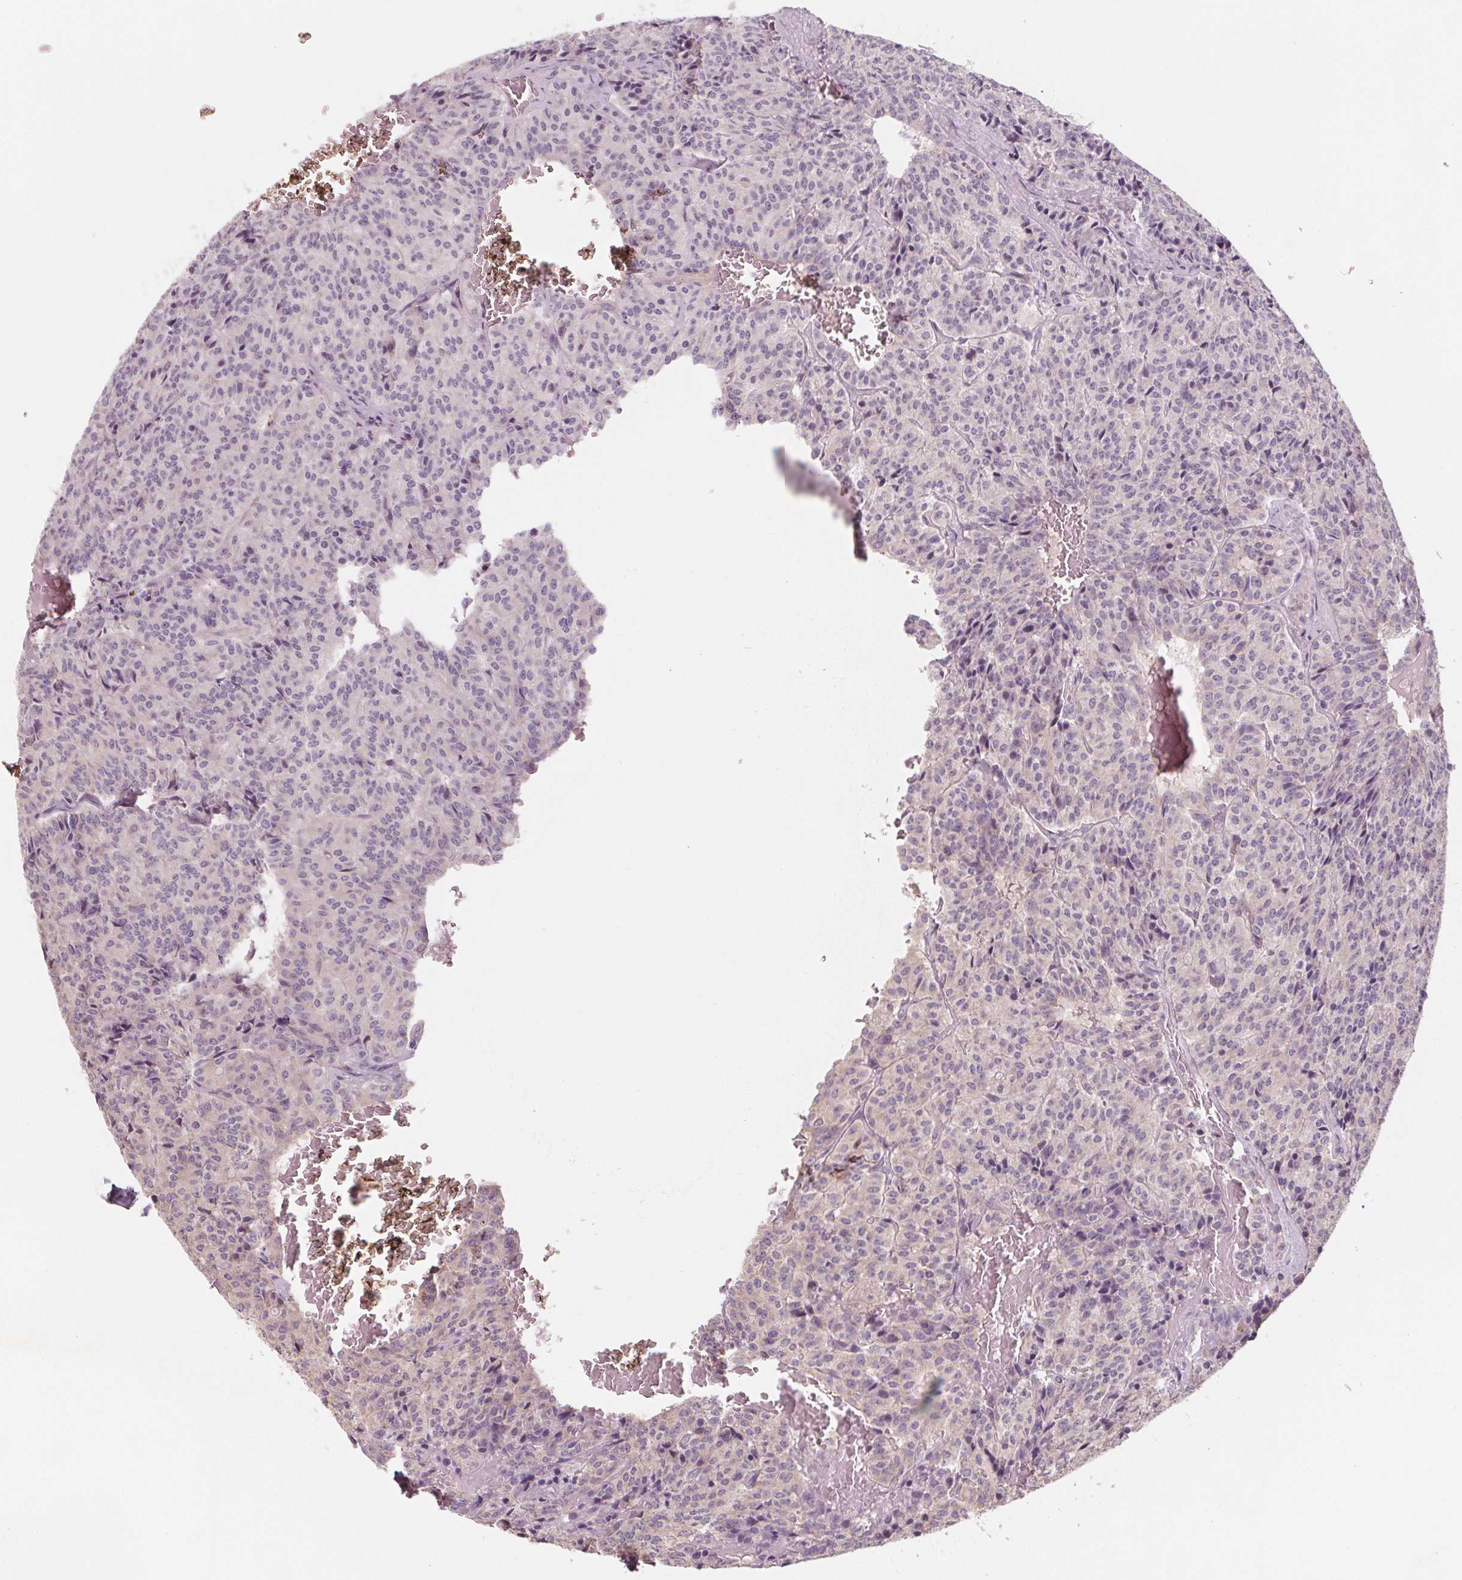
{"staining": {"intensity": "negative", "quantity": "none", "location": "none"}, "tissue": "carcinoid", "cell_type": "Tumor cells", "image_type": "cancer", "snomed": [{"axis": "morphology", "description": "Carcinoid, malignant, NOS"}, {"axis": "topography", "description": "Lung"}], "caption": "Image shows no significant protein expression in tumor cells of carcinoid.", "gene": "TMEM80", "patient": {"sex": "male", "age": 70}}